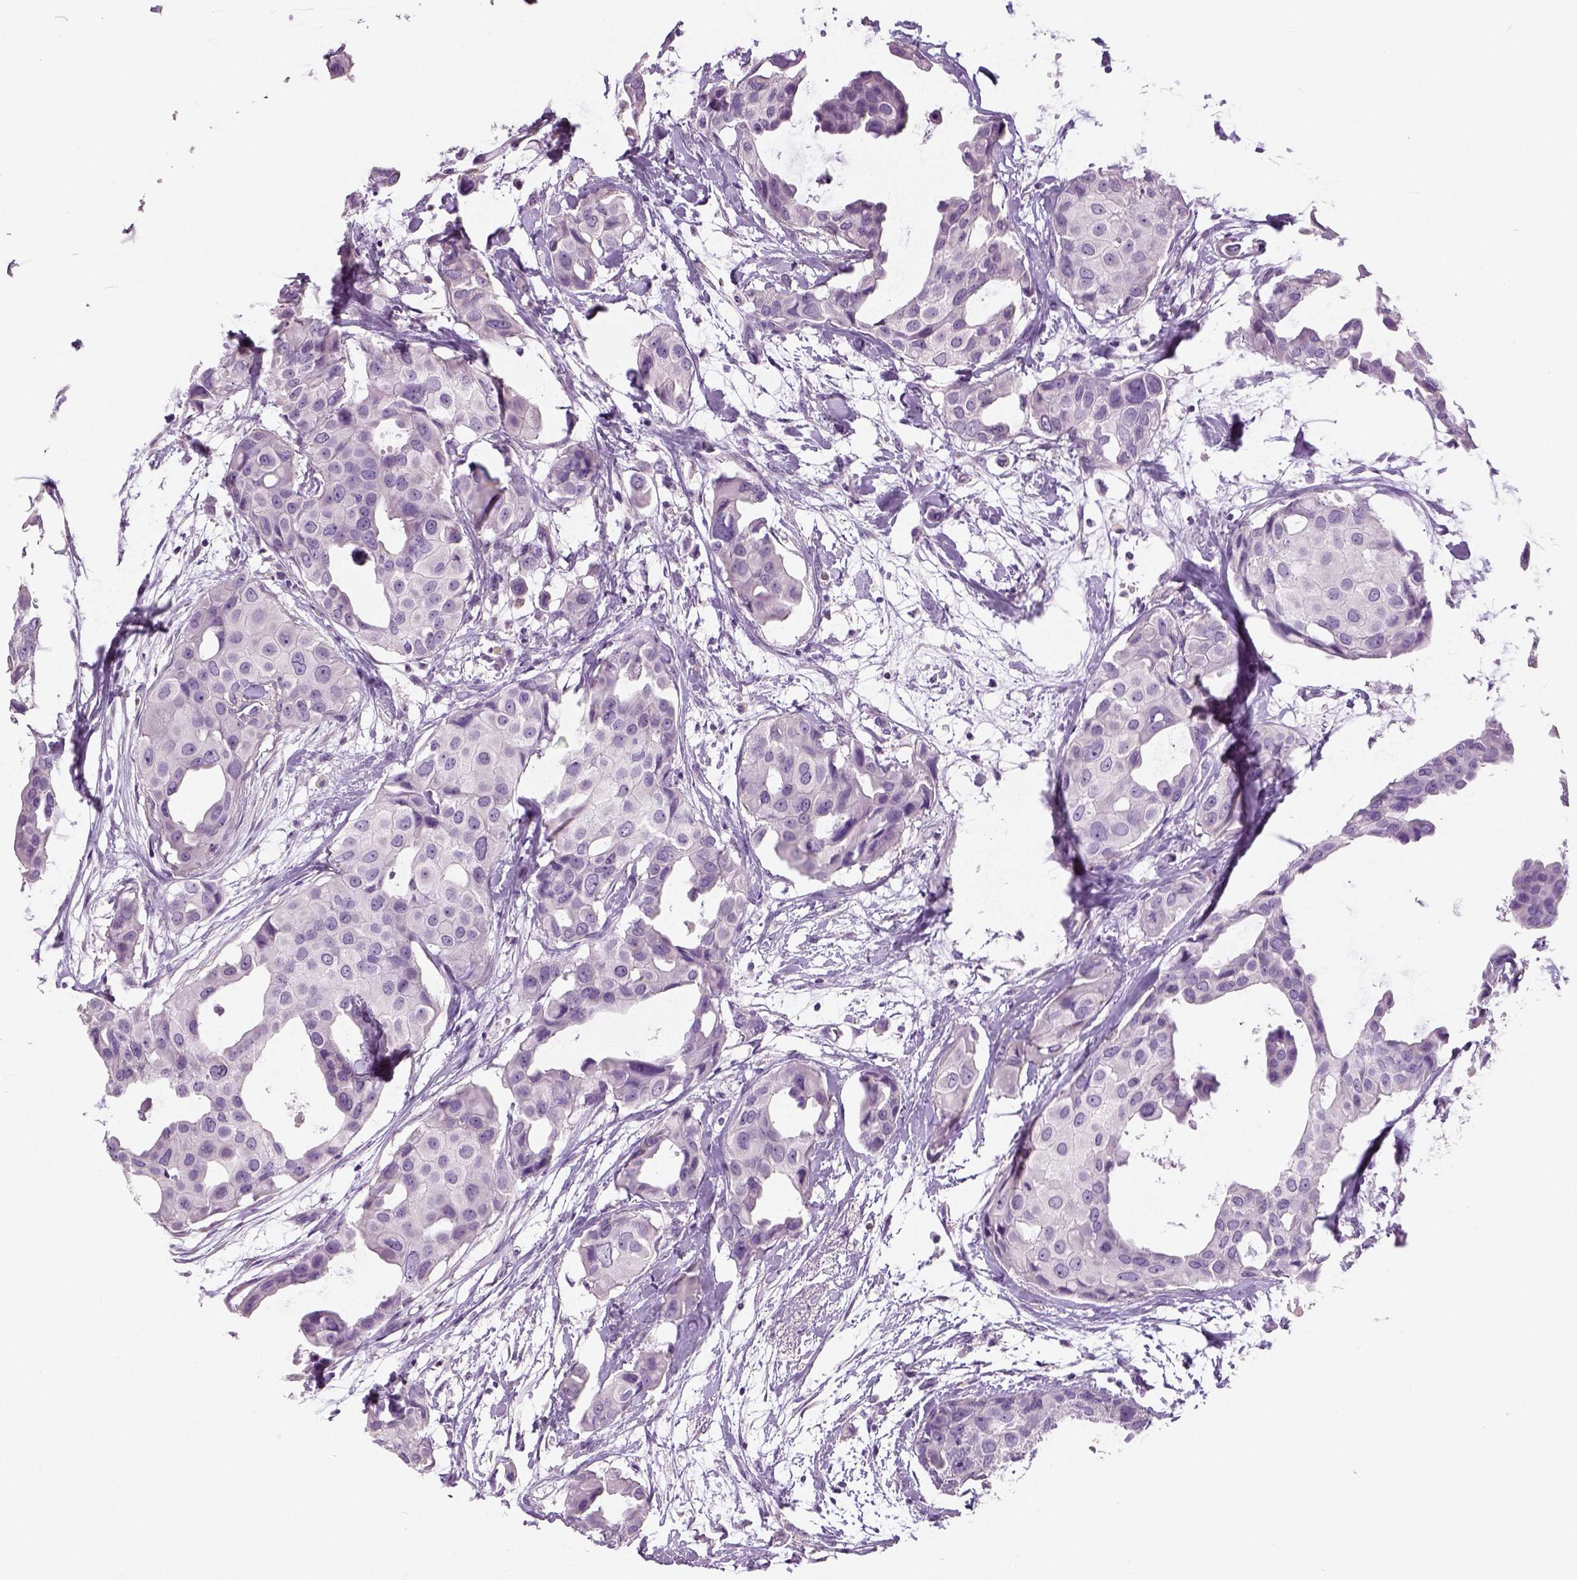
{"staining": {"intensity": "negative", "quantity": "none", "location": "none"}, "tissue": "breast cancer", "cell_type": "Tumor cells", "image_type": "cancer", "snomed": [{"axis": "morphology", "description": "Duct carcinoma"}, {"axis": "topography", "description": "Breast"}], "caption": "The immunohistochemistry (IHC) photomicrograph has no significant expression in tumor cells of intraductal carcinoma (breast) tissue. The staining was performed using DAB to visualize the protein expression in brown, while the nuclei were stained in blue with hematoxylin (Magnification: 20x).", "gene": "NECAB2", "patient": {"sex": "female", "age": 38}}